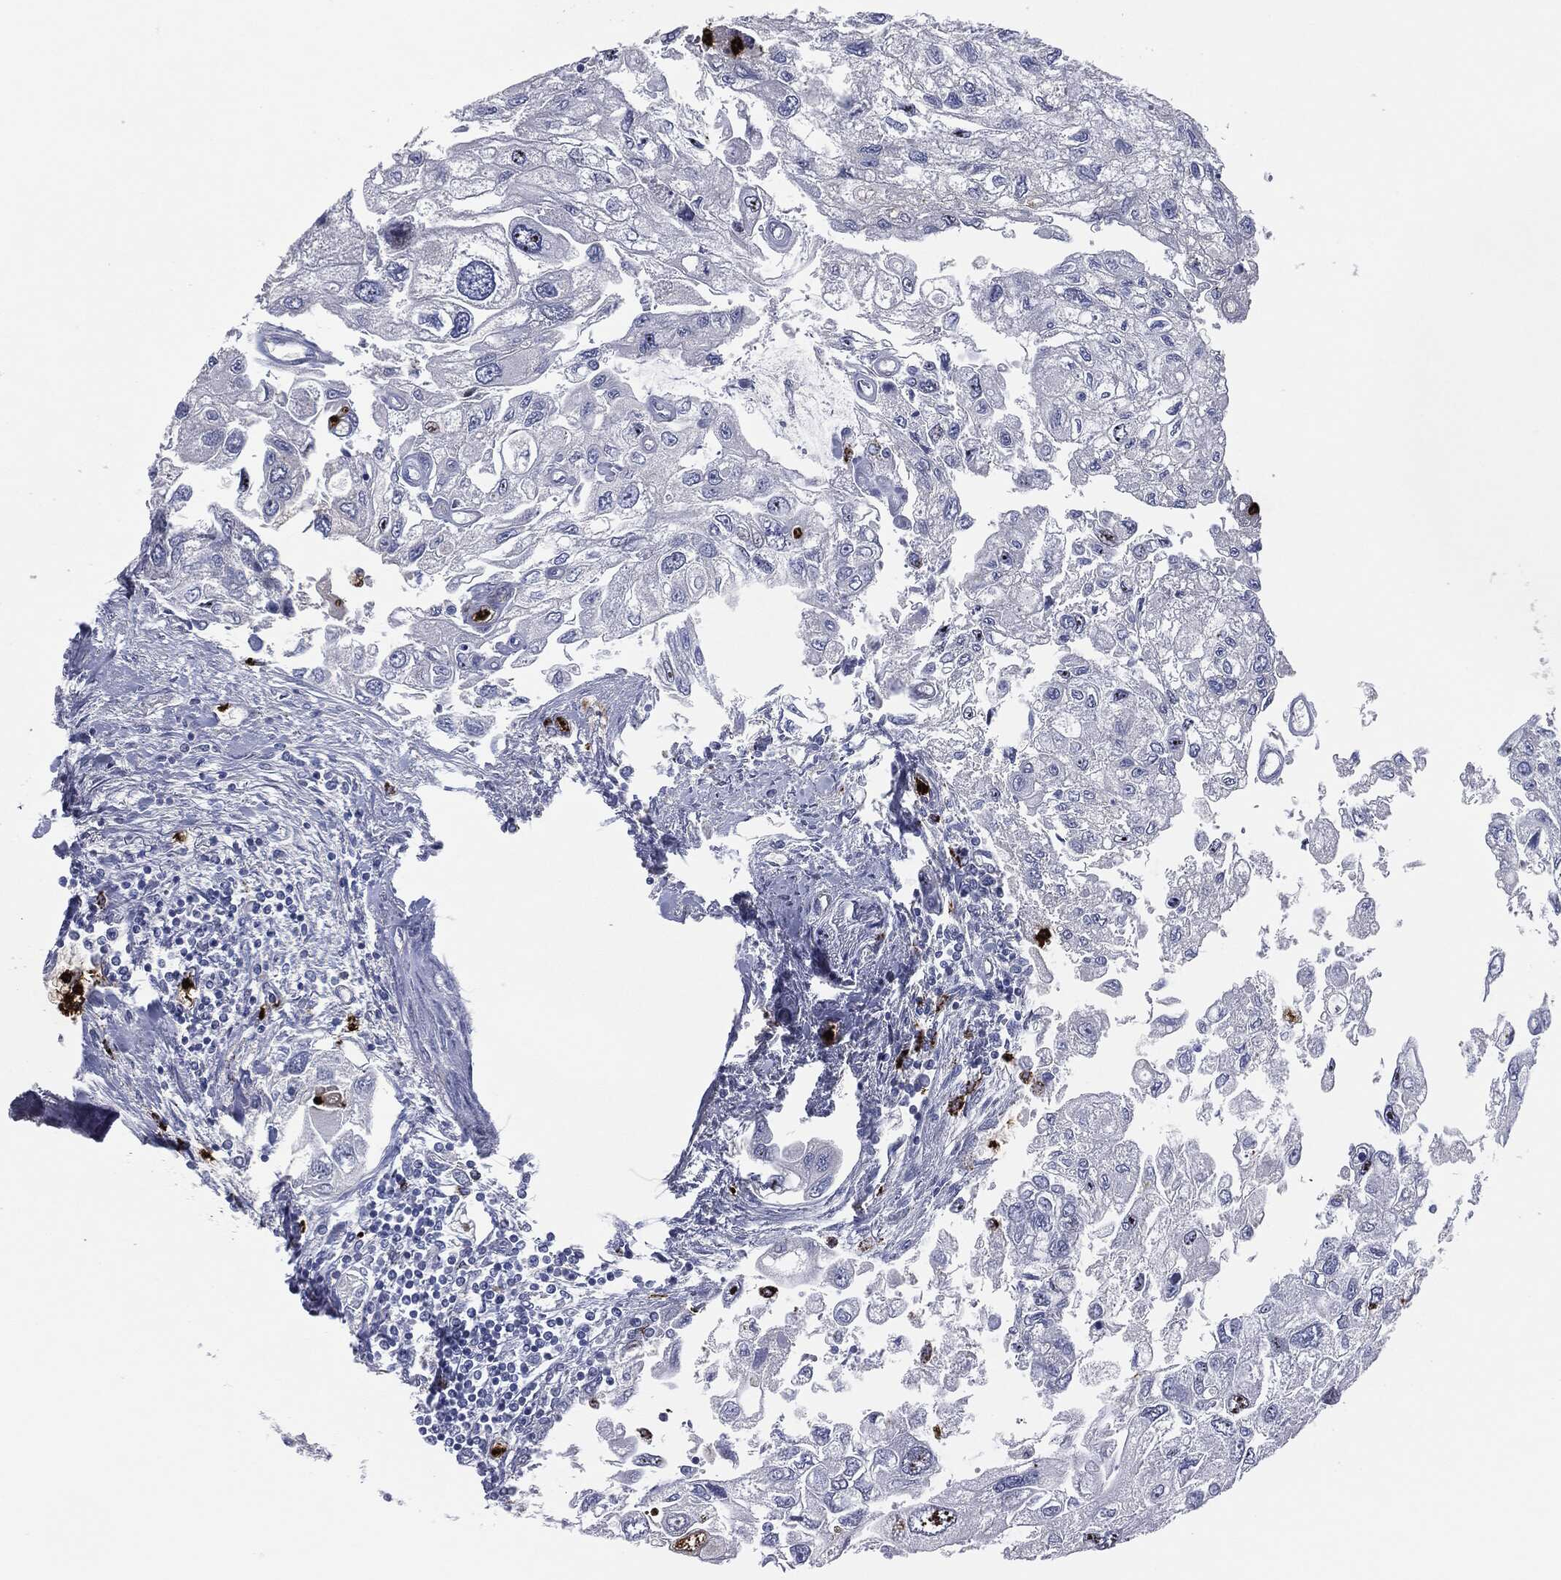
{"staining": {"intensity": "weak", "quantity": "<25%", "location": "nuclear"}, "tissue": "urothelial cancer", "cell_type": "Tumor cells", "image_type": "cancer", "snomed": [{"axis": "morphology", "description": "Urothelial carcinoma, High grade"}, {"axis": "topography", "description": "Urinary bladder"}], "caption": "Protein analysis of urothelial cancer displays no significant positivity in tumor cells.", "gene": "MPO", "patient": {"sex": "male", "age": 59}}